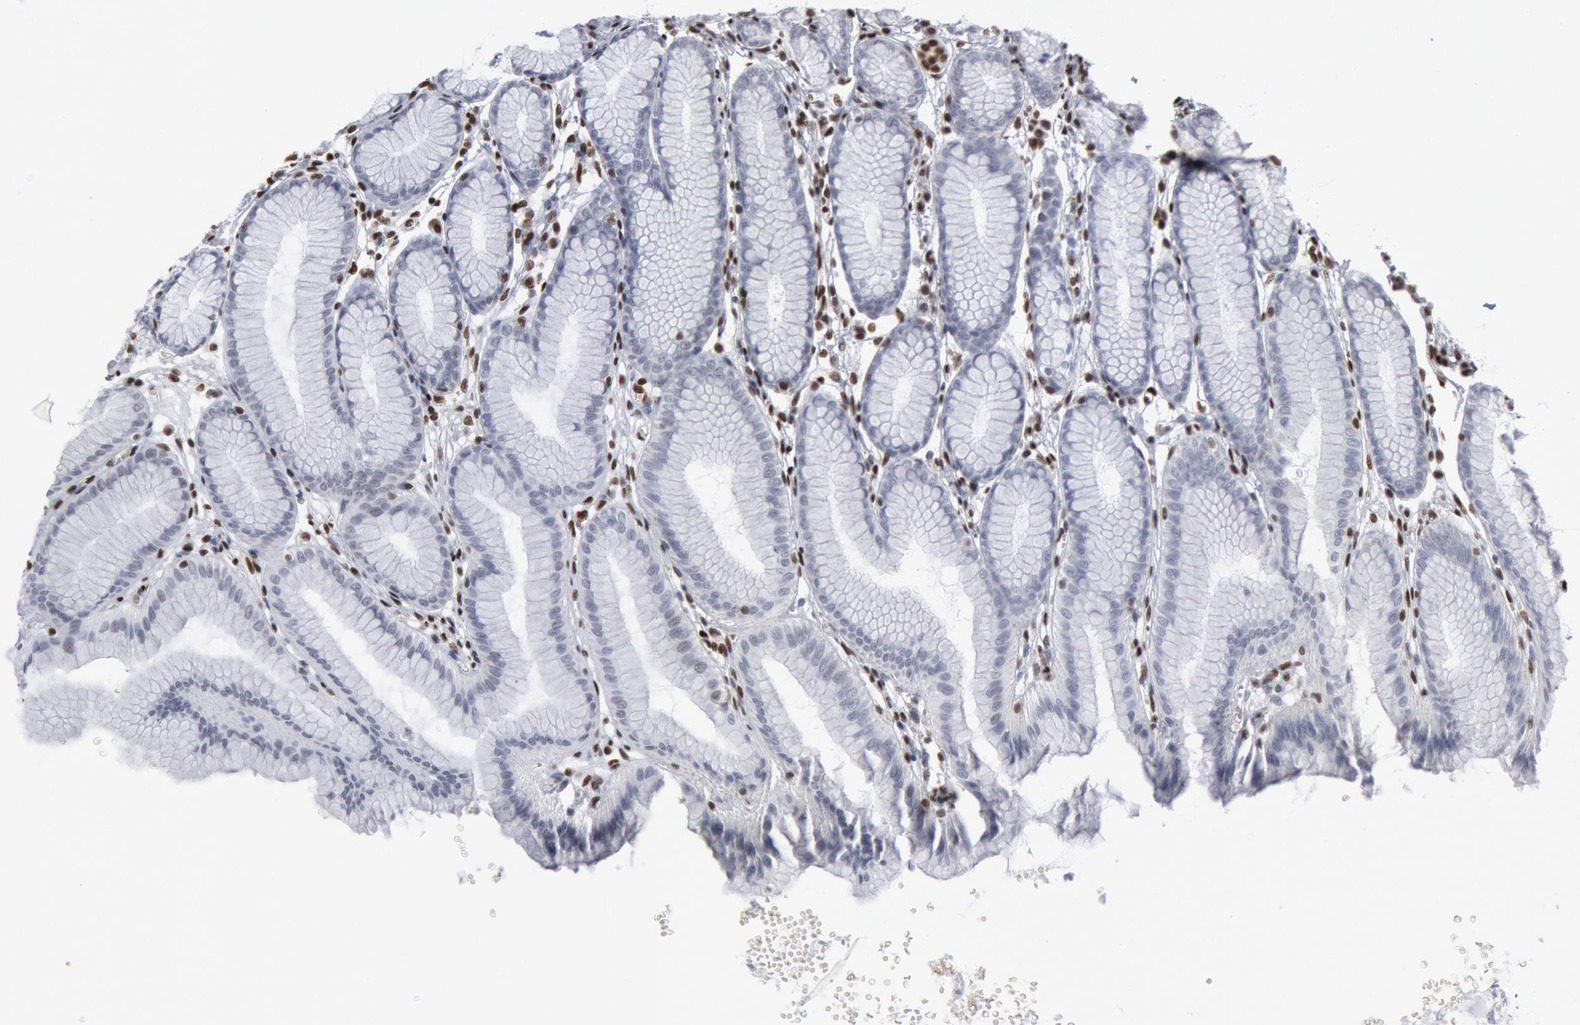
{"staining": {"intensity": "weak", "quantity": "<25%", "location": "nuclear"}, "tissue": "stomach", "cell_type": "Glandular cells", "image_type": "normal", "snomed": [{"axis": "morphology", "description": "Normal tissue, NOS"}, {"axis": "topography", "description": "Stomach"}], "caption": "Immunohistochemistry of normal stomach demonstrates no positivity in glandular cells. Brightfield microscopy of immunohistochemistry (IHC) stained with DAB (brown) and hematoxylin (blue), captured at high magnification.", "gene": "MECP2", "patient": {"sex": "male", "age": 42}}